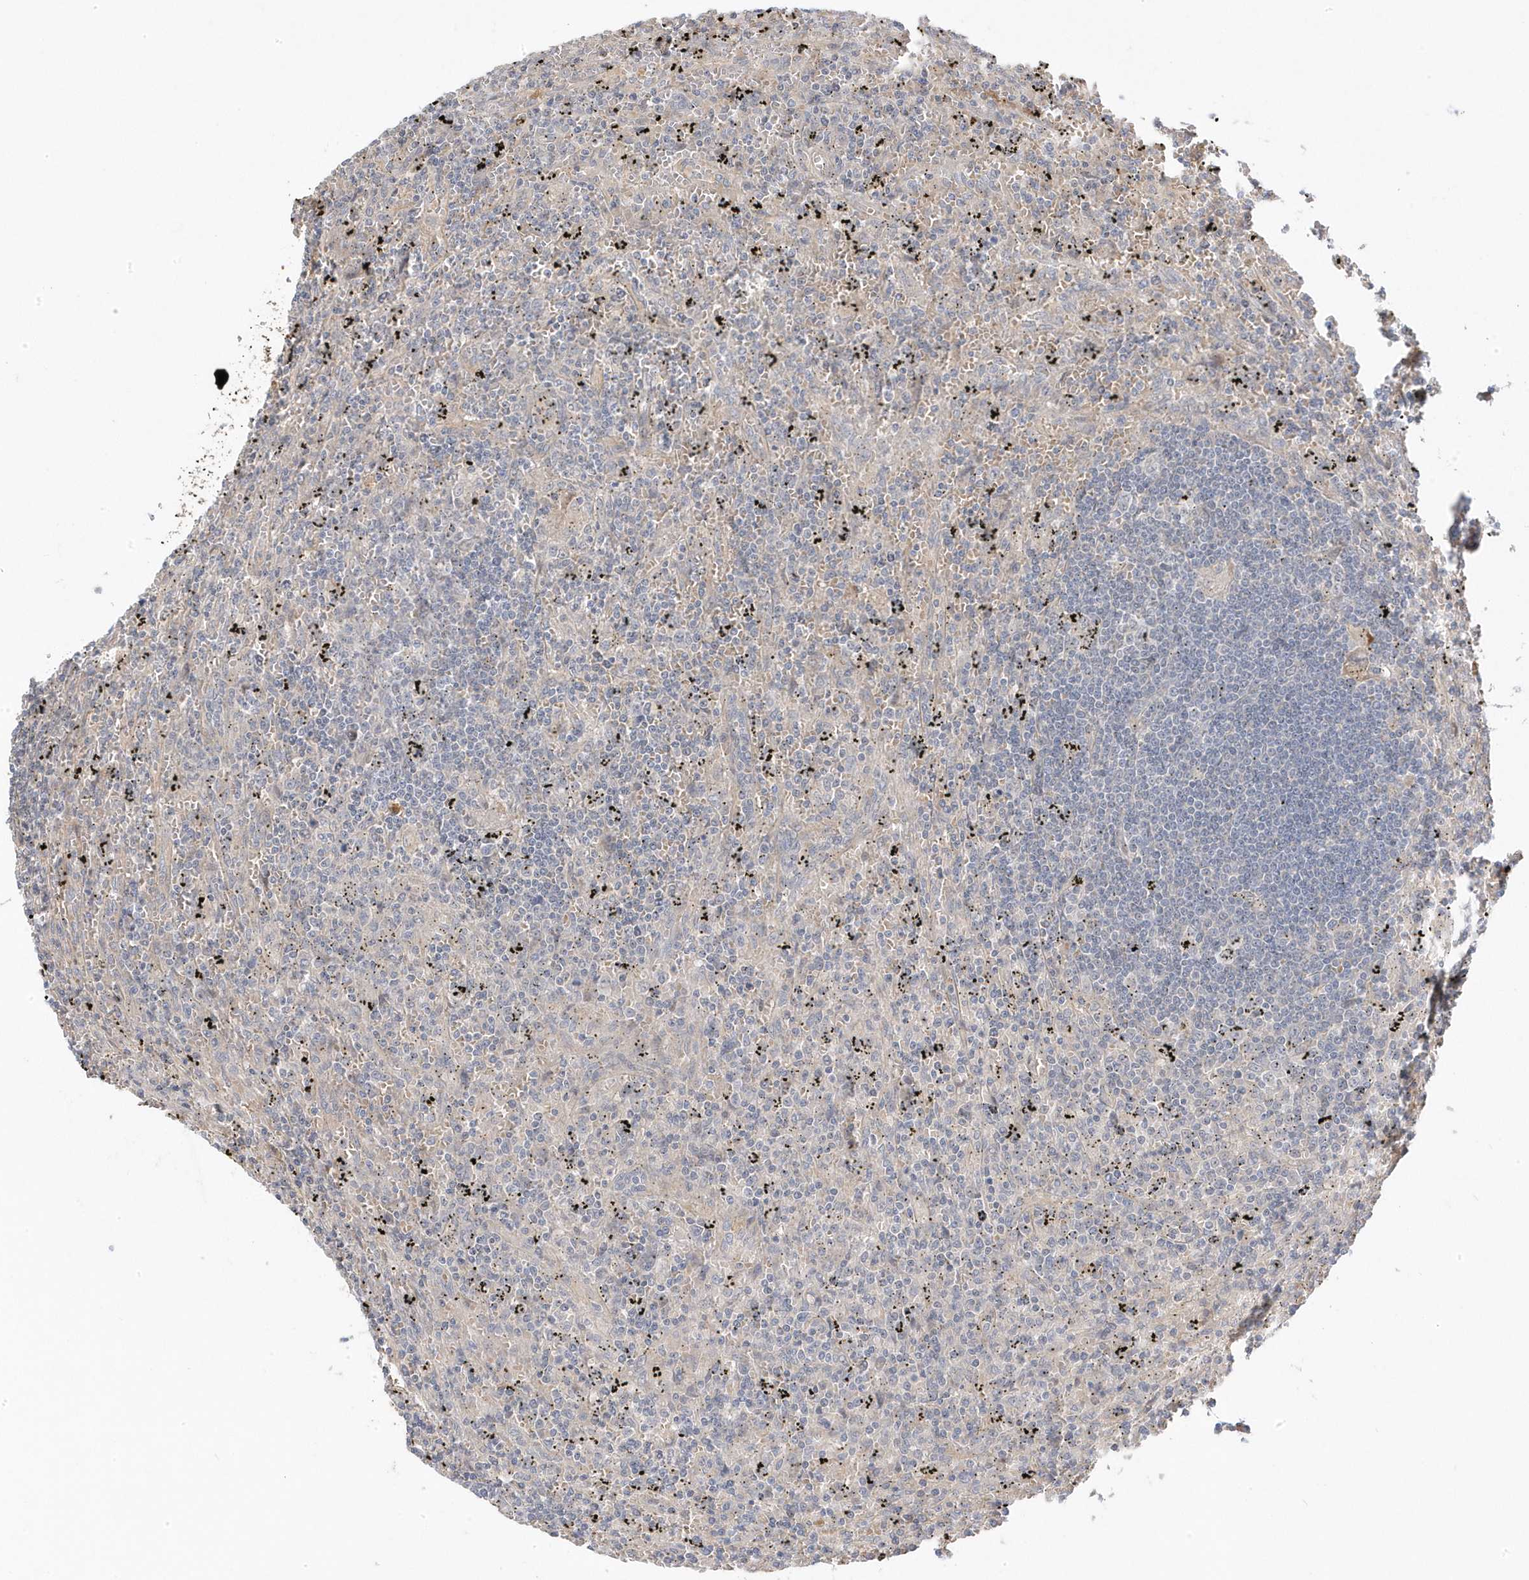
{"staining": {"intensity": "negative", "quantity": "none", "location": "none"}, "tissue": "lymphoma", "cell_type": "Tumor cells", "image_type": "cancer", "snomed": [{"axis": "morphology", "description": "Malignant lymphoma, non-Hodgkin's type, Low grade"}, {"axis": "topography", "description": "Spleen"}], "caption": "Immunohistochemistry micrograph of lymphoma stained for a protein (brown), which exhibits no staining in tumor cells.", "gene": "GTPBP6", "patient": {"sex": "male", "age": 76}}